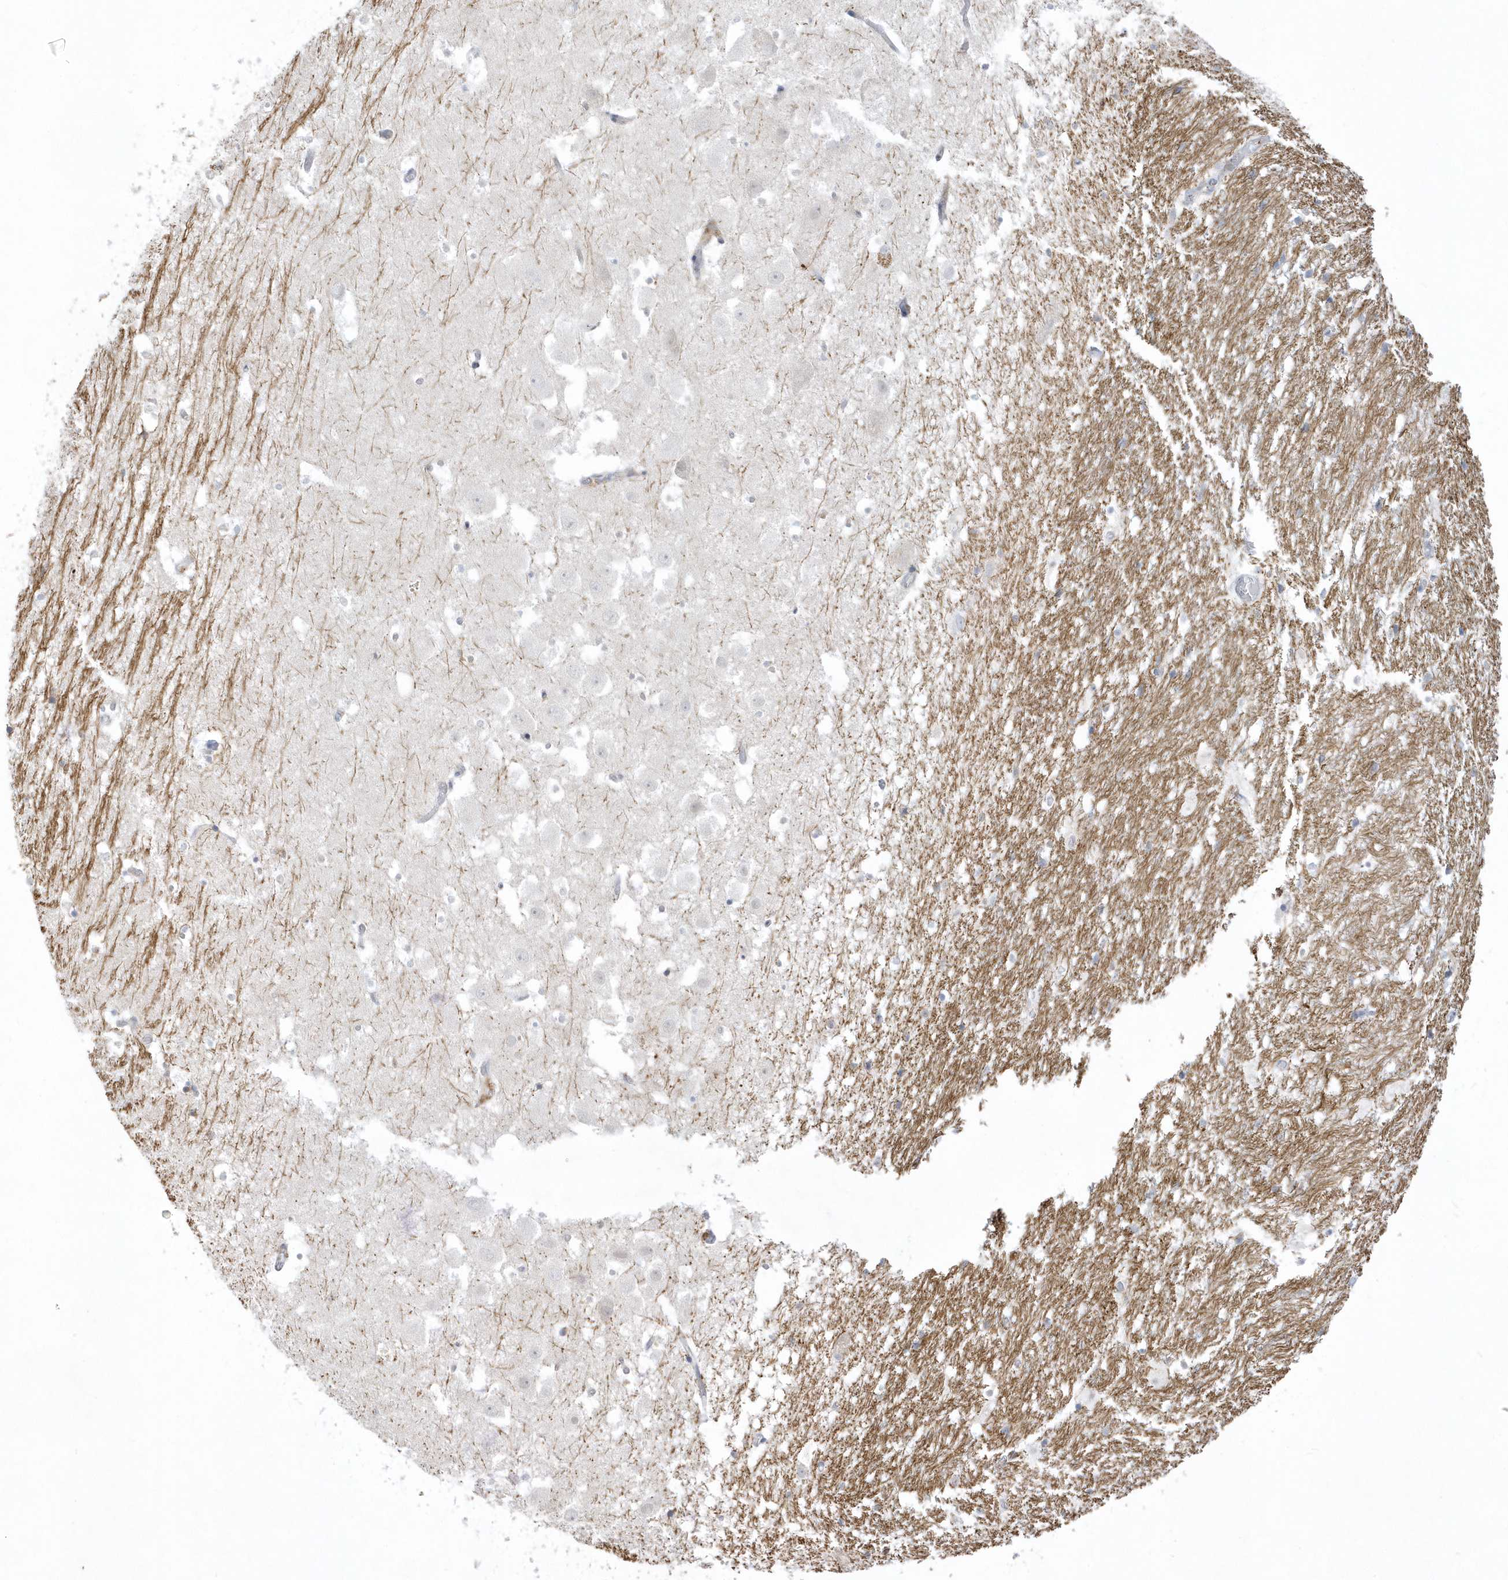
{"staining": {"intensity": "negative", "quantity": "none", "location": "none"}, "tissue": "hippocampus", "cell_type": "Glial cells", "image_type": "normal", "snomed": [{"axis": "morphology", "description": "Normal tissue, NOS"}, {"axis": "topography", "description": "Hippocampus"}], "caption": "A high-resolution photomicrograph shows immunohistochemistry (IHC) staining of benign hippocampus, which reveals no significant staining in glial cells. Brightfield microscopy of immunohistochemistry stained with DAB (3,3'-diaminobenzidine) (brown) and hematoxylin (blue), captured at high magnification.", "gene": "THADA", "patient": {"sex": "female", "age": 52}}